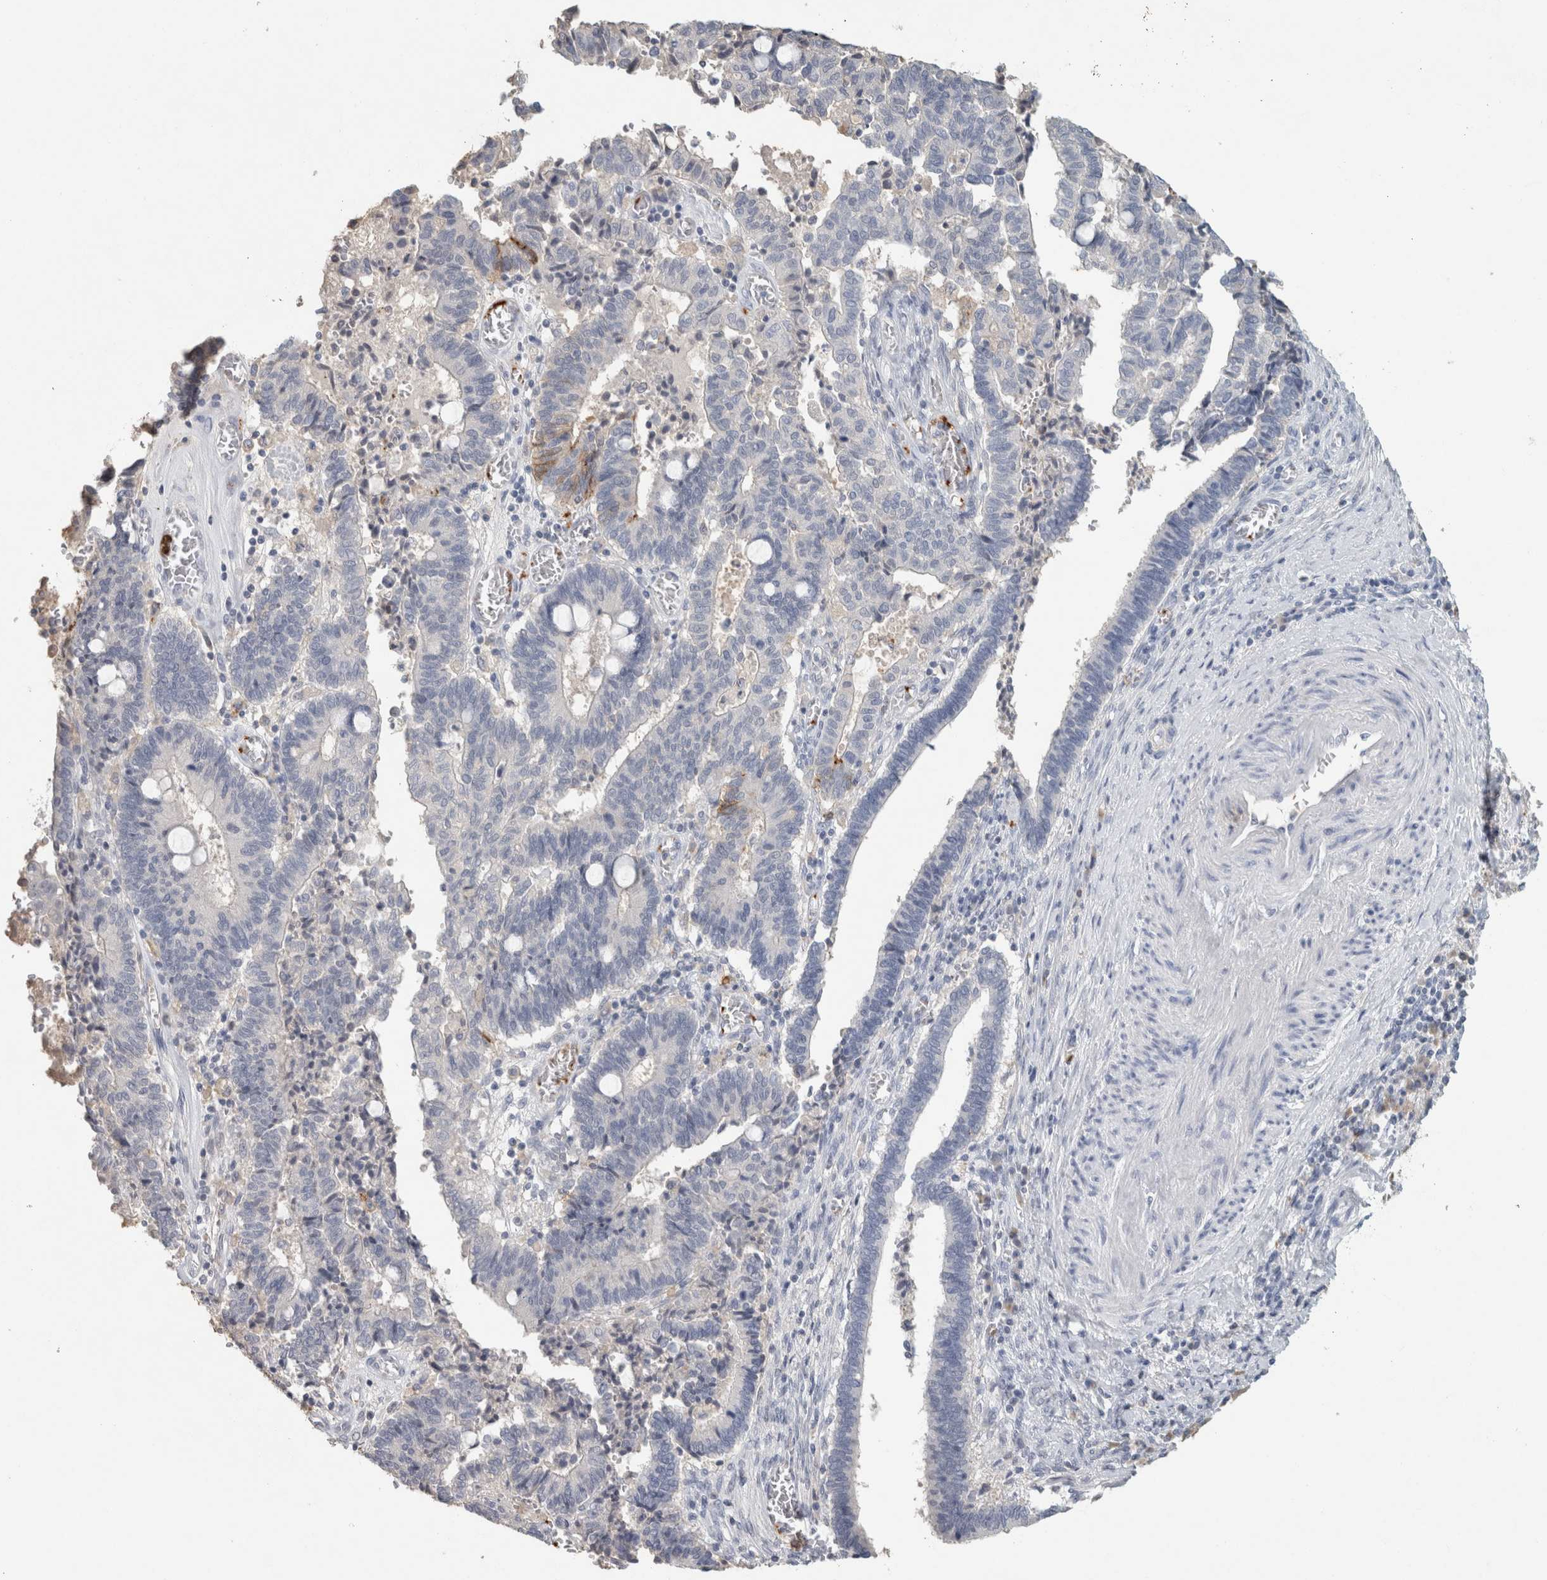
{"staining": {"intensity": "negative", "quantity": "none", "location": "none"}, "tissue": "cervical cancer", "cell_type": "Tumor cells", "image_type": "cancer", "snomed": [{"axis": "morphology", "description": "Adenocarcinoma, NOS"}, {"axis": "topography", "description": "Cervix"}], "caption": "This histopathology image is of adenocarcinoma (cervical) stained with IHC to label a protein in brown with the nuclei are counter-stained blue. There is no staining in tumor cells.", "gene": "CD36", "patient": {"sex": "female", "age": 44}}